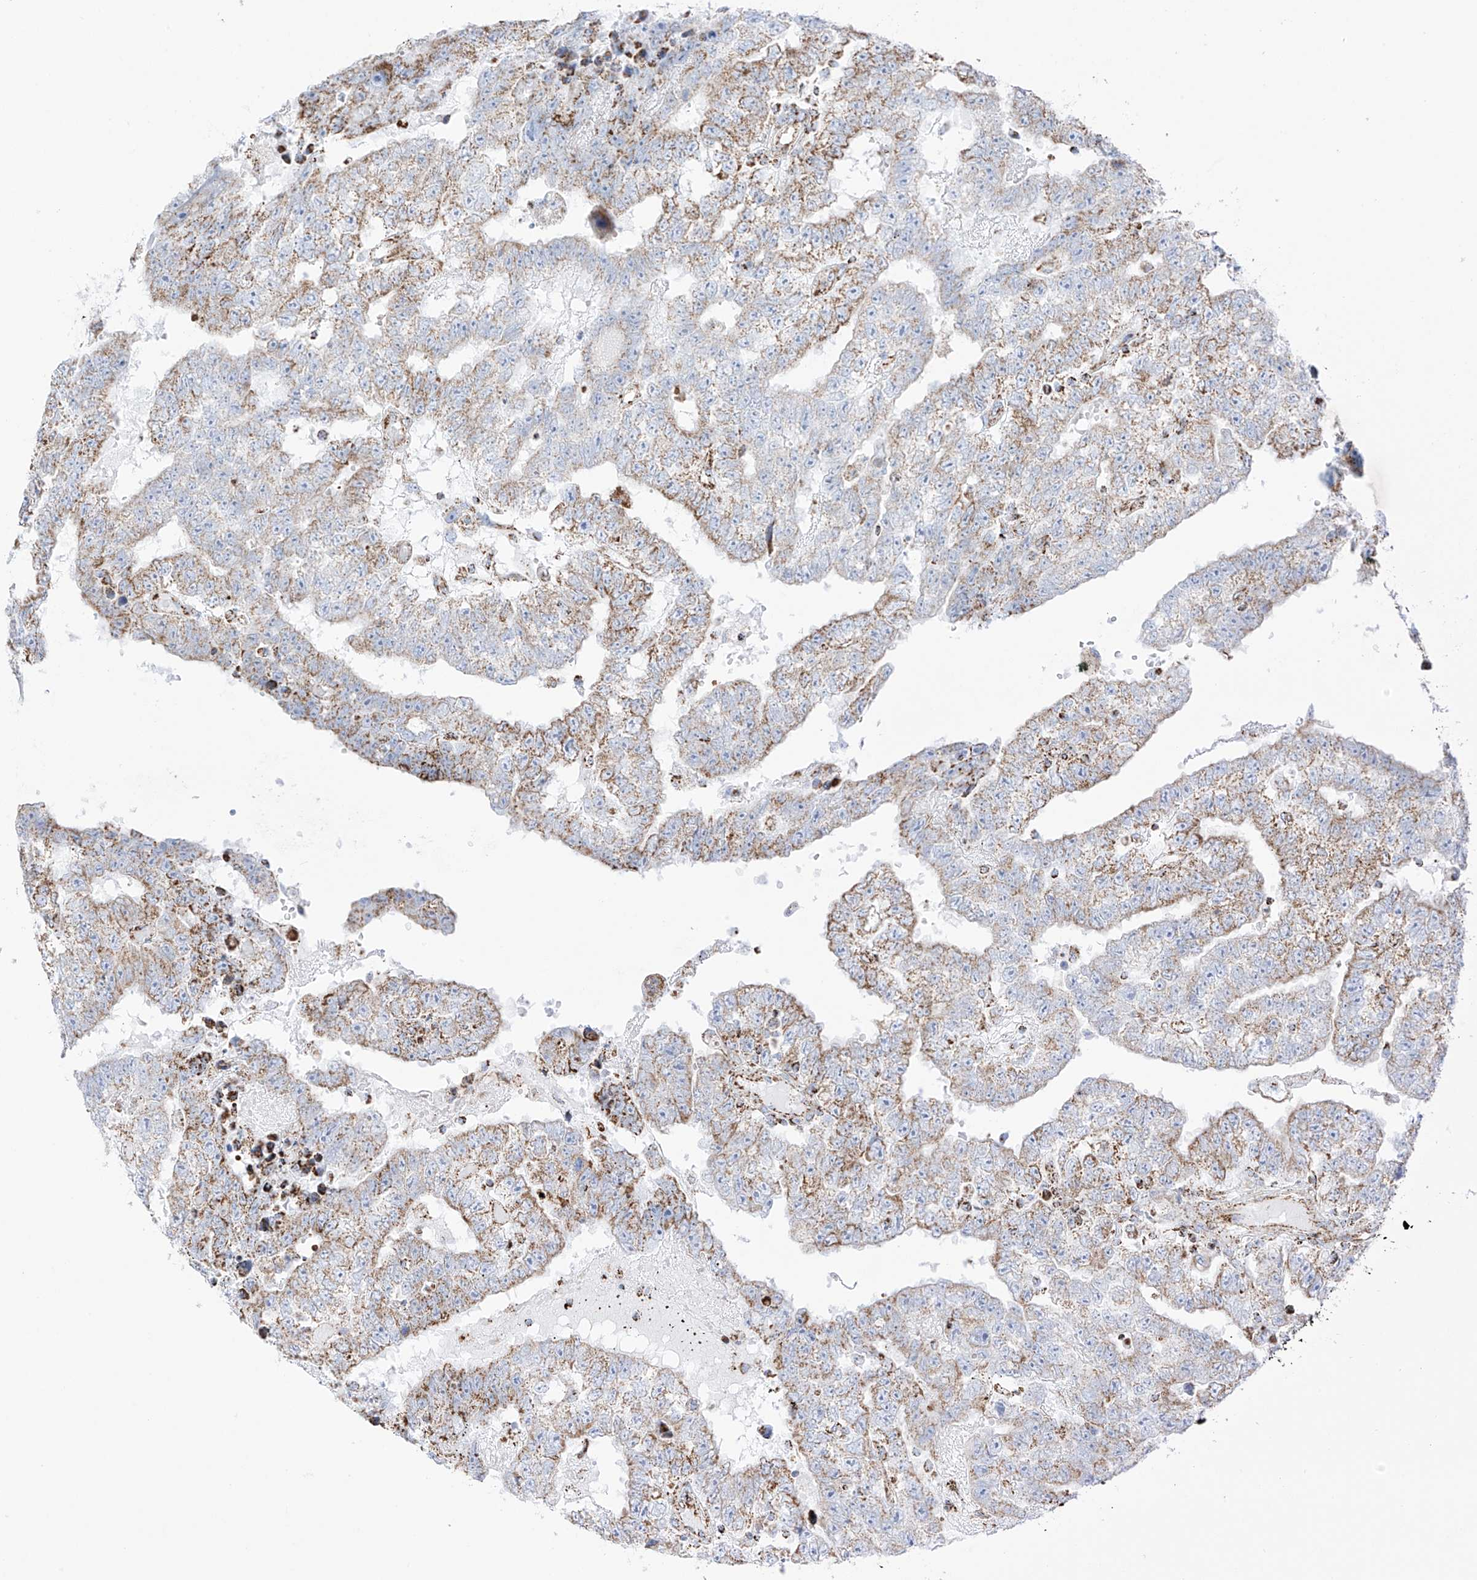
{"staining": {"intensity": "moderate", "quantity": "25%-75%", "location": "cytoplasmic/membranous"}, "tissue": "testis cancer", "cell_type": "Tumor cells", "image_type": "cancer", "snomed": [{"axis": "morphology", "description": "Carcinoma, Embryonal, NOS"}, {"axis": "topography", "description": "Testis"}], "caption": "IHC micrograph of neoplastic tissue: embryonal carcinoma (testis) stained using immunohistochemistry demonstrates medium levels of moderate protein expression localized specifically in the cytoplasmic/membranous of tumor cells, appearing as a cytoplasmic/membranous brown color.", "gene": "XKR3", "patient": {"sex": "male", "age": 25}}